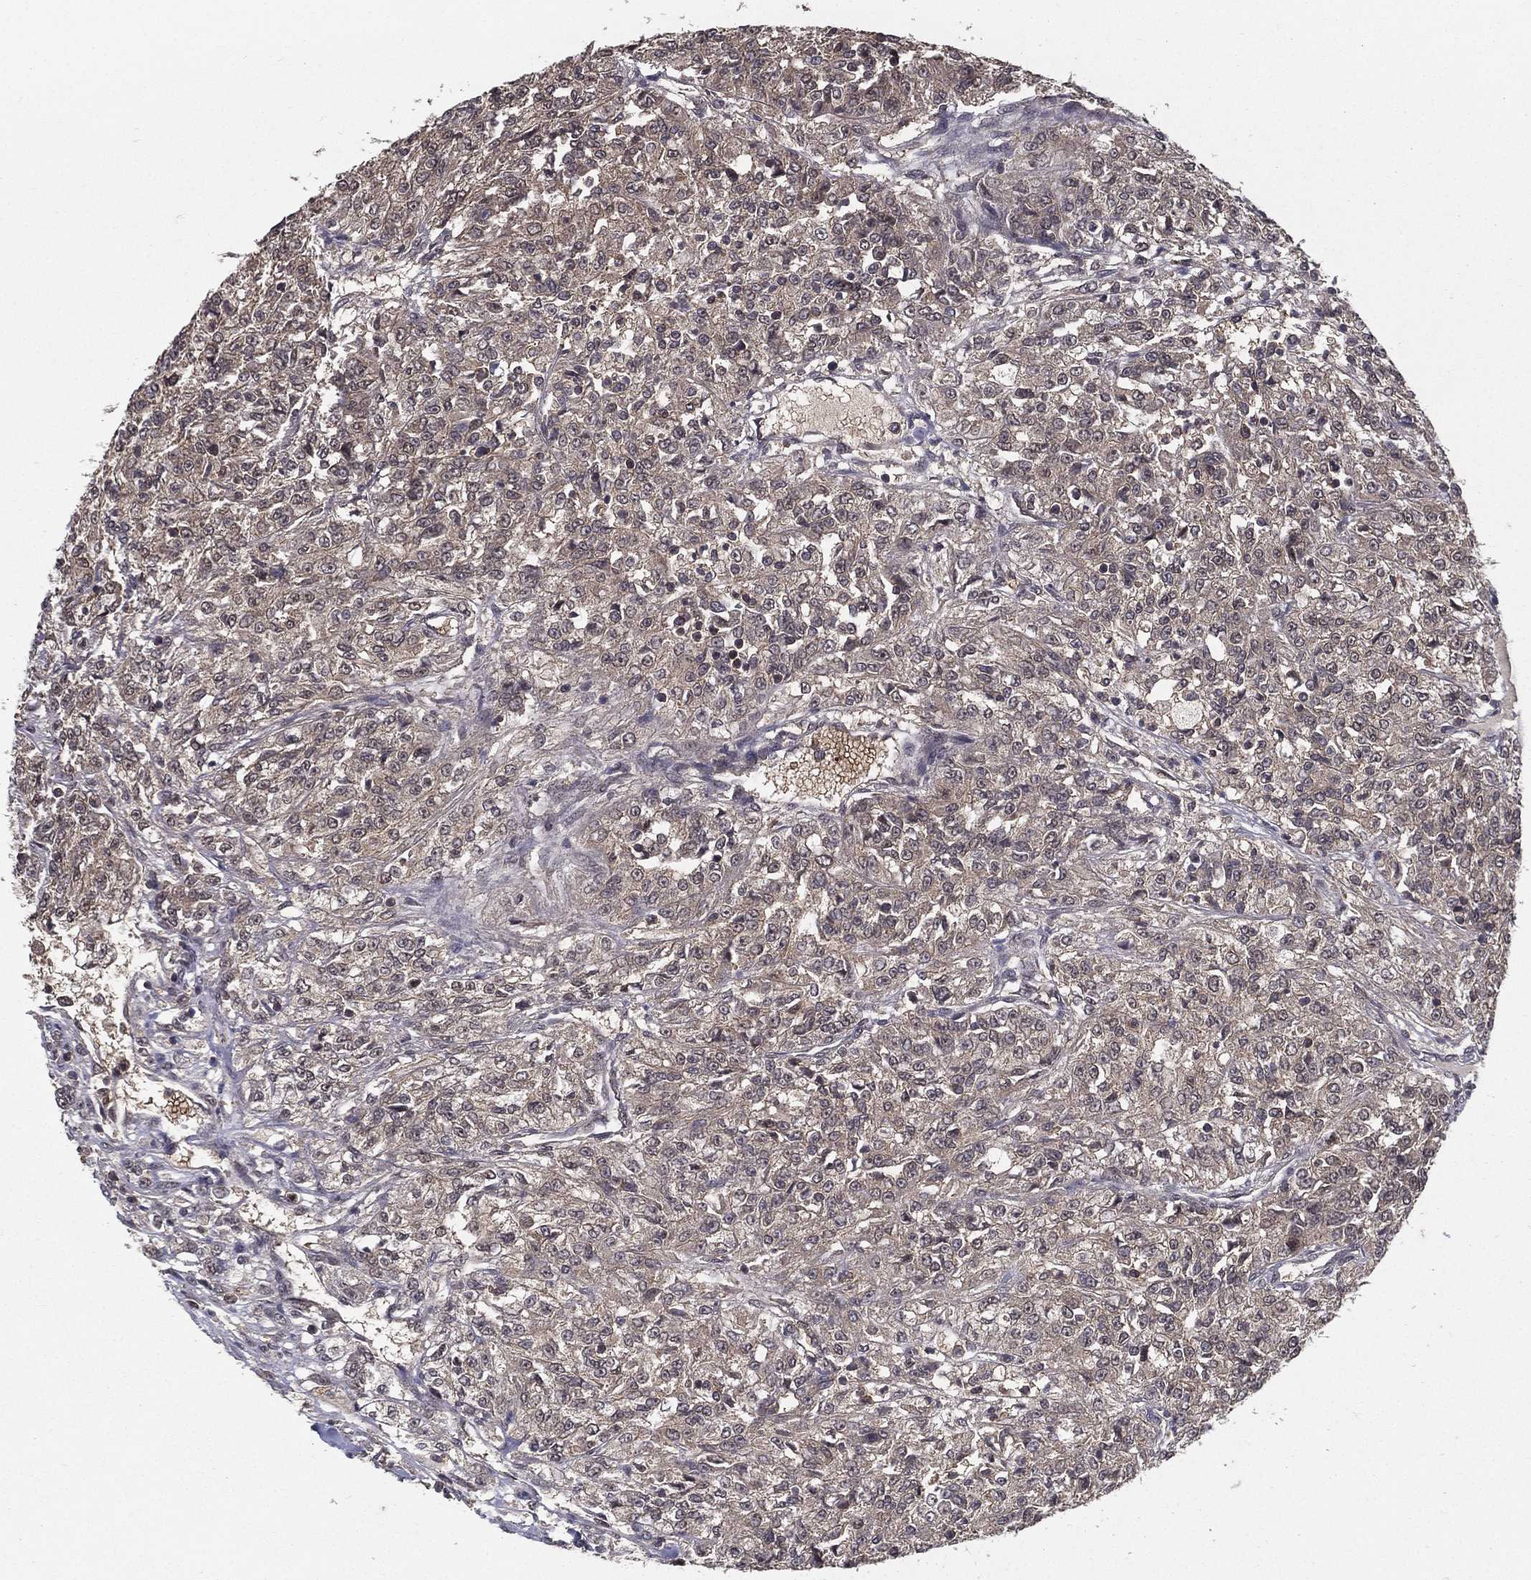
{"staining": {"intensity": "negative", "quantity": "none", "location": "none"}, "tissue": "renal cancer", "cell_type": "Tumor cells", "image_type": "cancer", "snomed": [{"axis": "morphology", "description": "Adenocarcinoma, NOS"}, {"axis": "topography", "description": "Kidney"}], "caption": "Image shows no protein staining in tumor cells of renal cancer (adenocarcinoma) tissue. The staining was performed using DAB to visualize the protein expression in brown, while the nuclei were stained in blue with hematoxylin (Magnification: 20x).", "gene": "CARM1", "patient": {"sex": "female", "age": 63}}